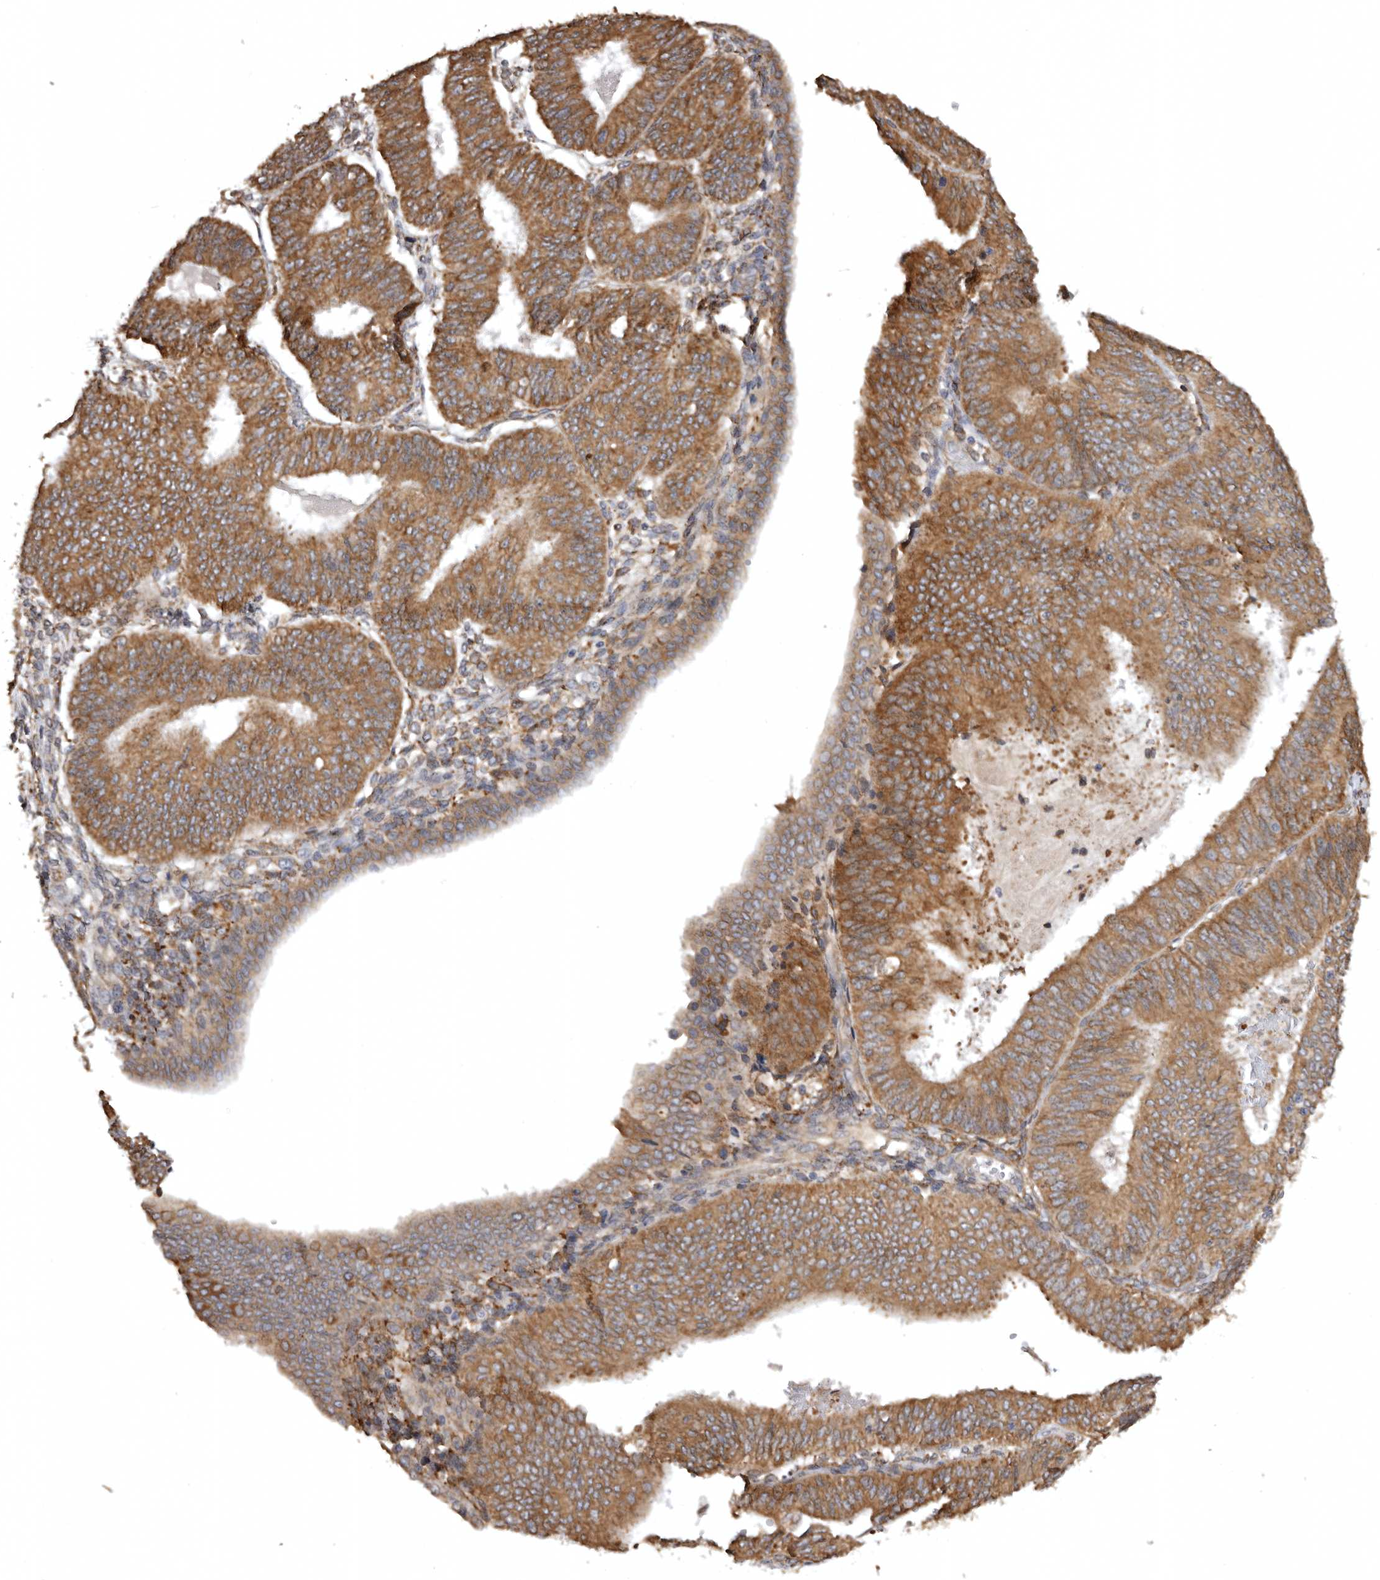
{"staining": {"intensity": "strong", "quantity": ">75%", "location": "cytoplasmic/membranous"}, "tissue": "endometrial cancer", "cell_type": "Tumor cells", "image_type": "cancer", "snomed": [{"axis": "morphology", "description": "Adenocarcinoma, NOS"}, {"axis": "topography", "description": "Endometrium"}], "caption": "Tumor cells show high levels of strong cytoplasmic/membranous staining in about >75% of cells in human endometrial cancer (adenocarcinoma).", "gene": "INKA2", "patient": {"sex": "female", "age": 58}}